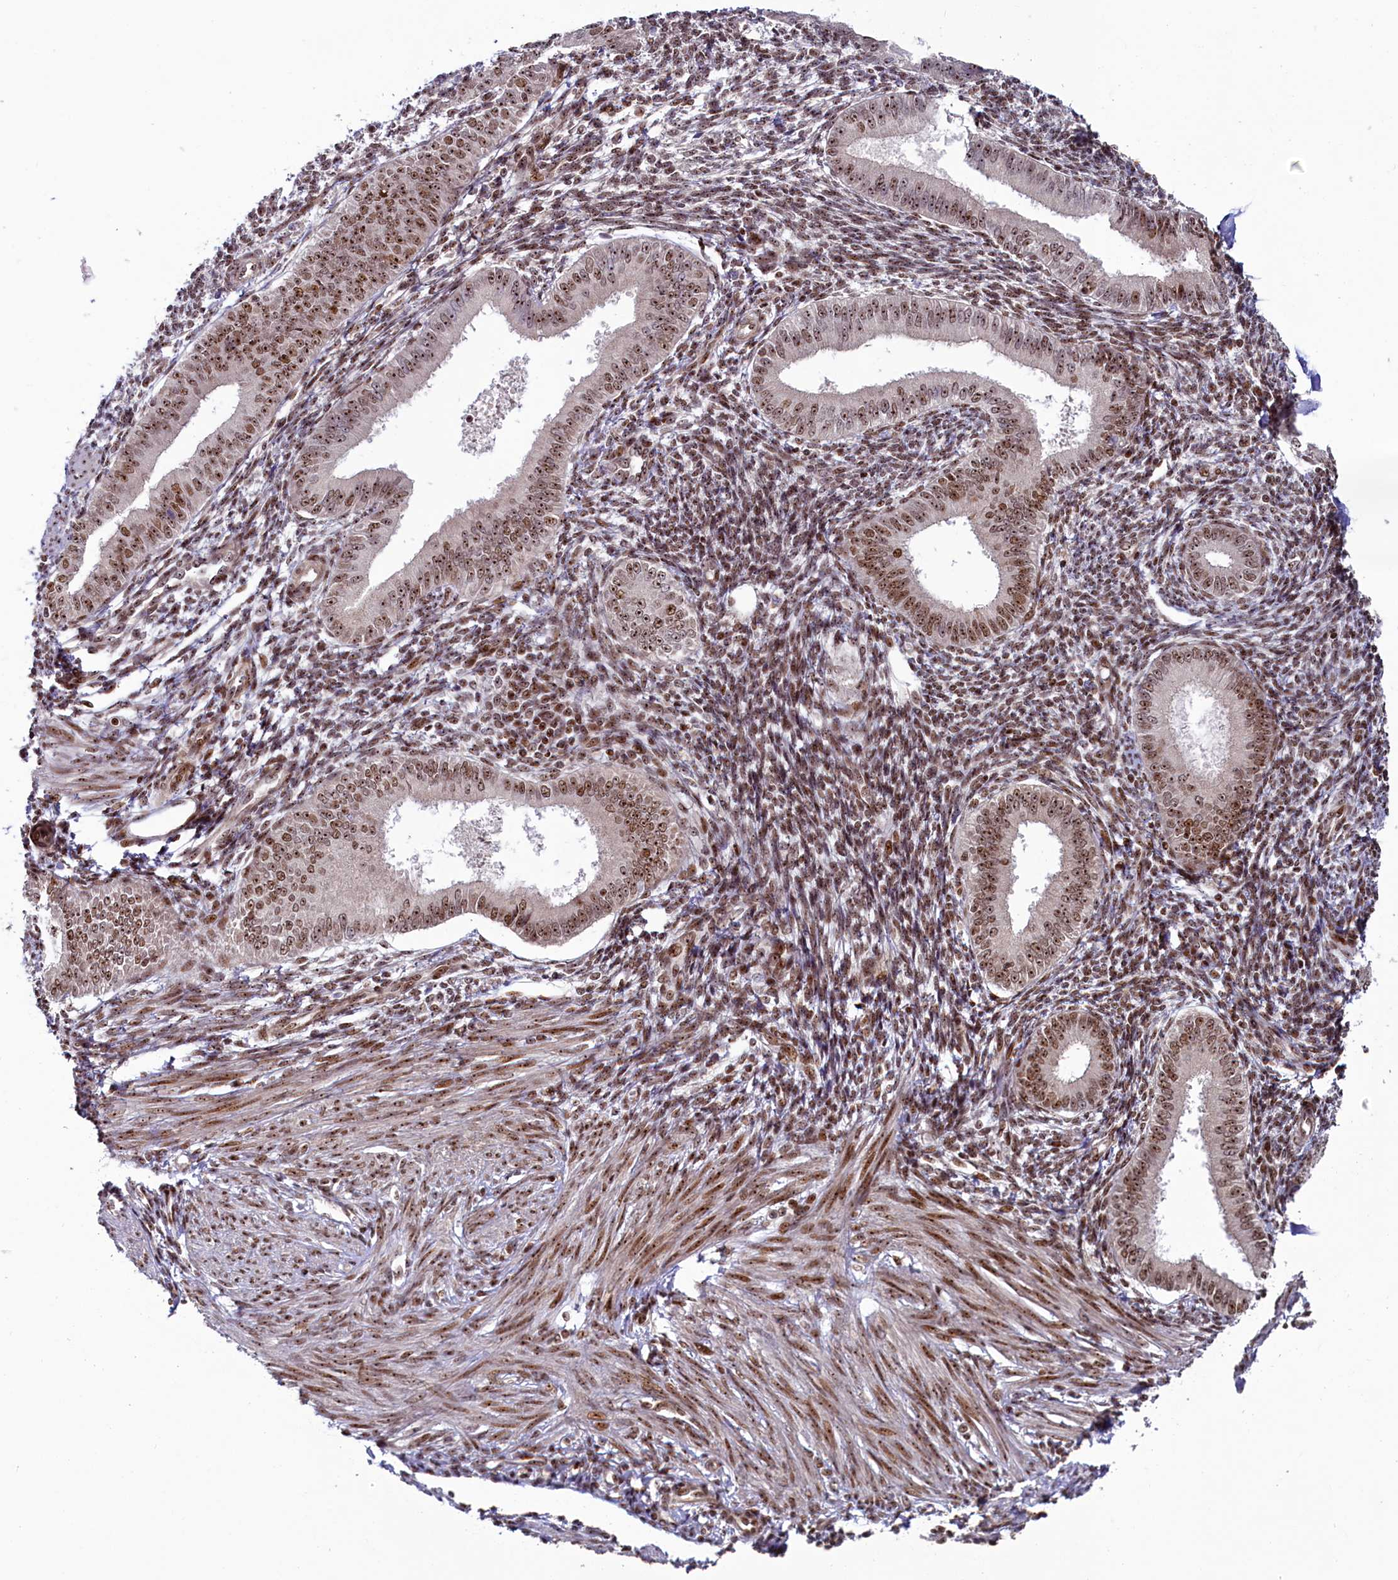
{"staining": {"intensity": "moderate", "quantity": ">75%", "location": "nuclear"}, "tissue": "endometrium", "cell_type": "Cells in endometrial stroma", "image_type": "normal", "snomed": [{"axis": "morphology", "description": "Normal tissue, NOS"}, {"axis": "topography", "description": "Uterus"}, {"axis": "topography", "description": "Endometrium"}], "caption": "Human endometrium stained for a protein (brown) displays moderate nuclear positive positivity in approximately >75% of cells in endometrial stroma.", "gene": "TCOF1", "patient": {"sex": "female", "age": 48}}